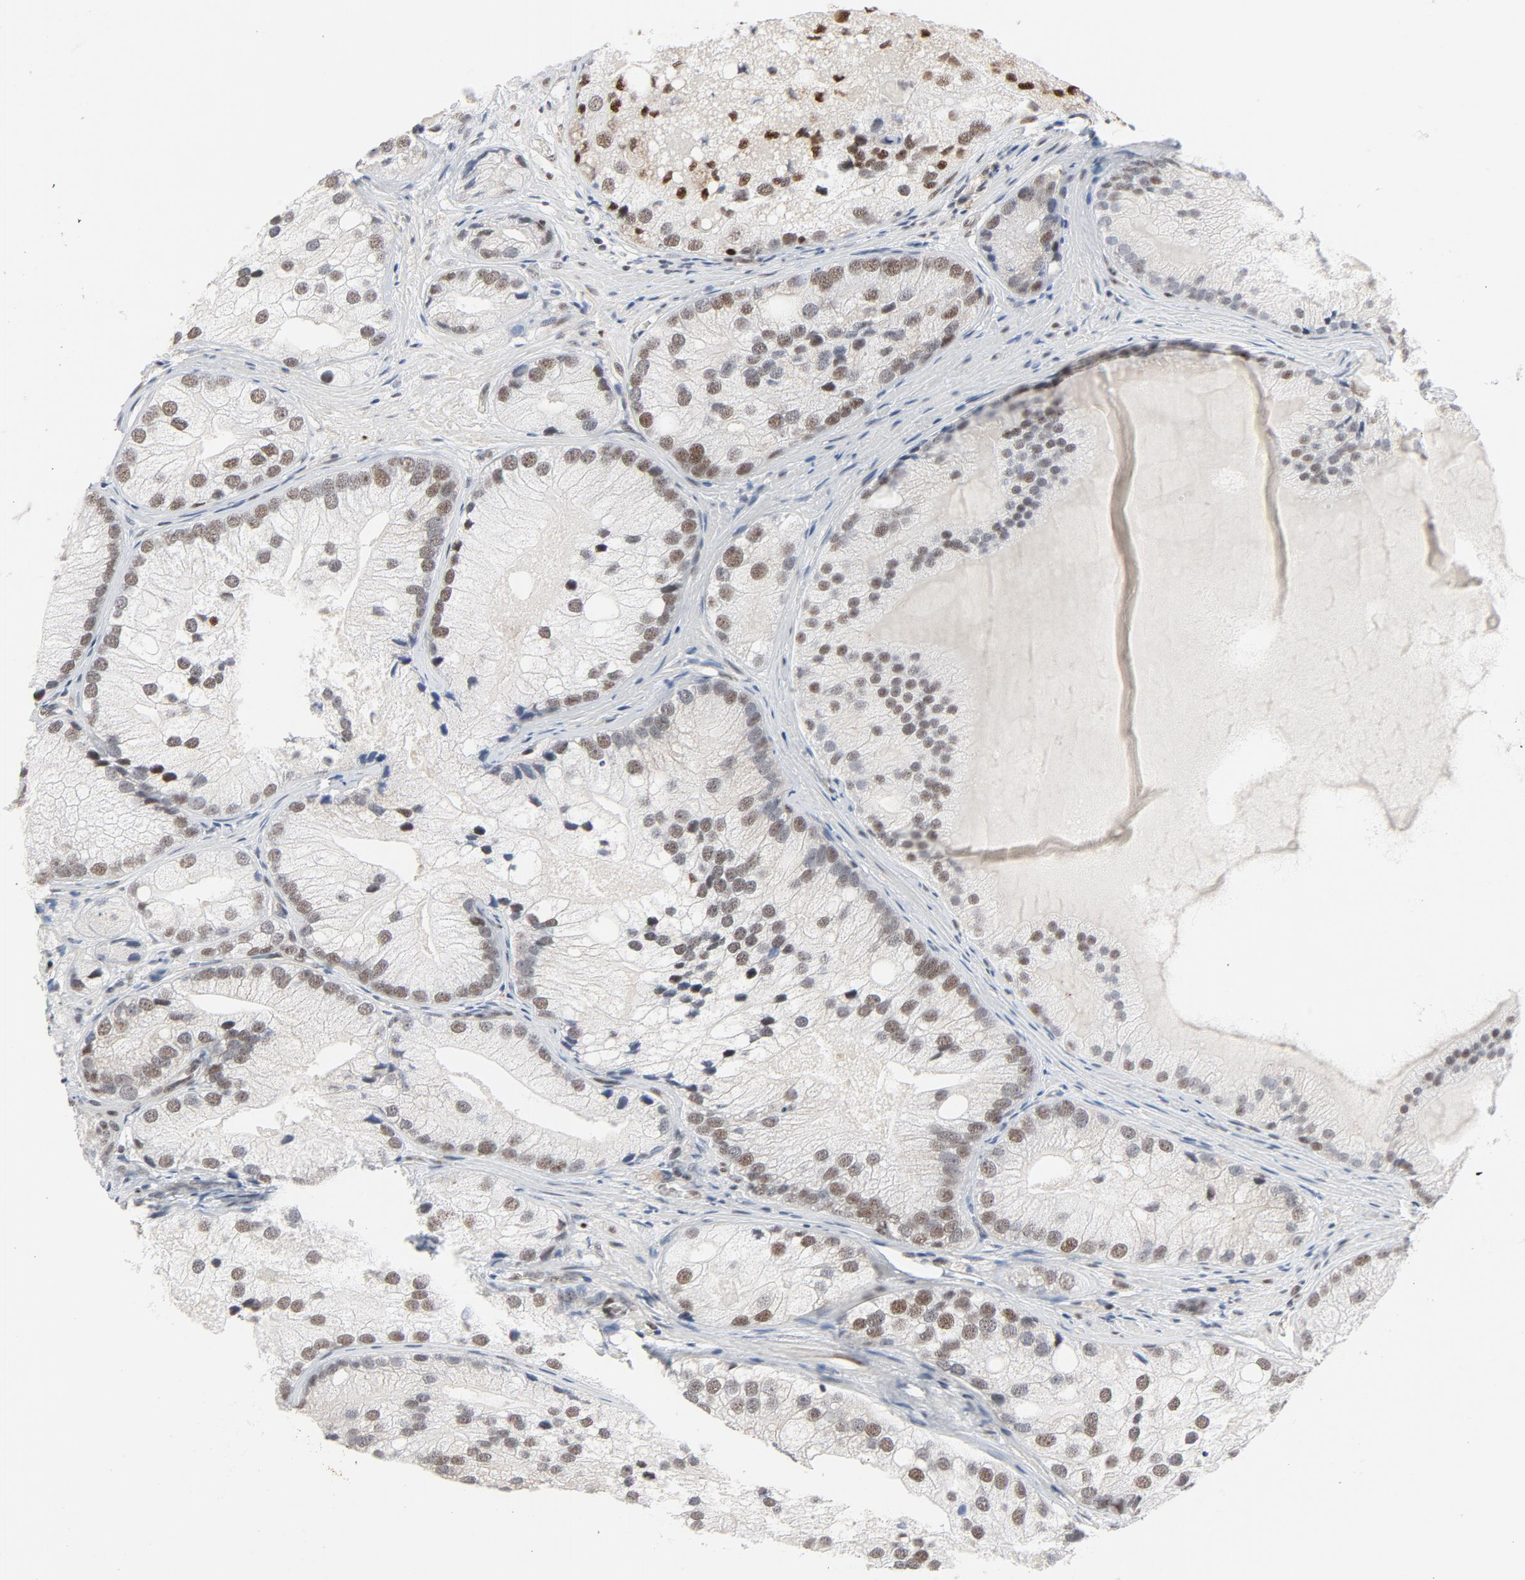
{"staining": {"intensity": "moderate", "quantity": ">75%", "location": "nuclear"}, "tissue": "prostate cancer", "cell_type": "Tumor cells", "image_type": "cancer", "snomed": [{"axis": "morphology", "description": "Adenocarcinoma, Low grade"}, {"axis": "topography", "description": "Prostate"}], "caption": "Immunohistochemical staining of human low-grade adenocarcinoma (prostate) exhibits moderate nuclear protein expression in approximately >75% of tumor cells. Ihc stains the protein of interest in brown and the nuclei are stained blue.", "gene": "JMJD6", "patient": {"sex": "male", "age": 69}}